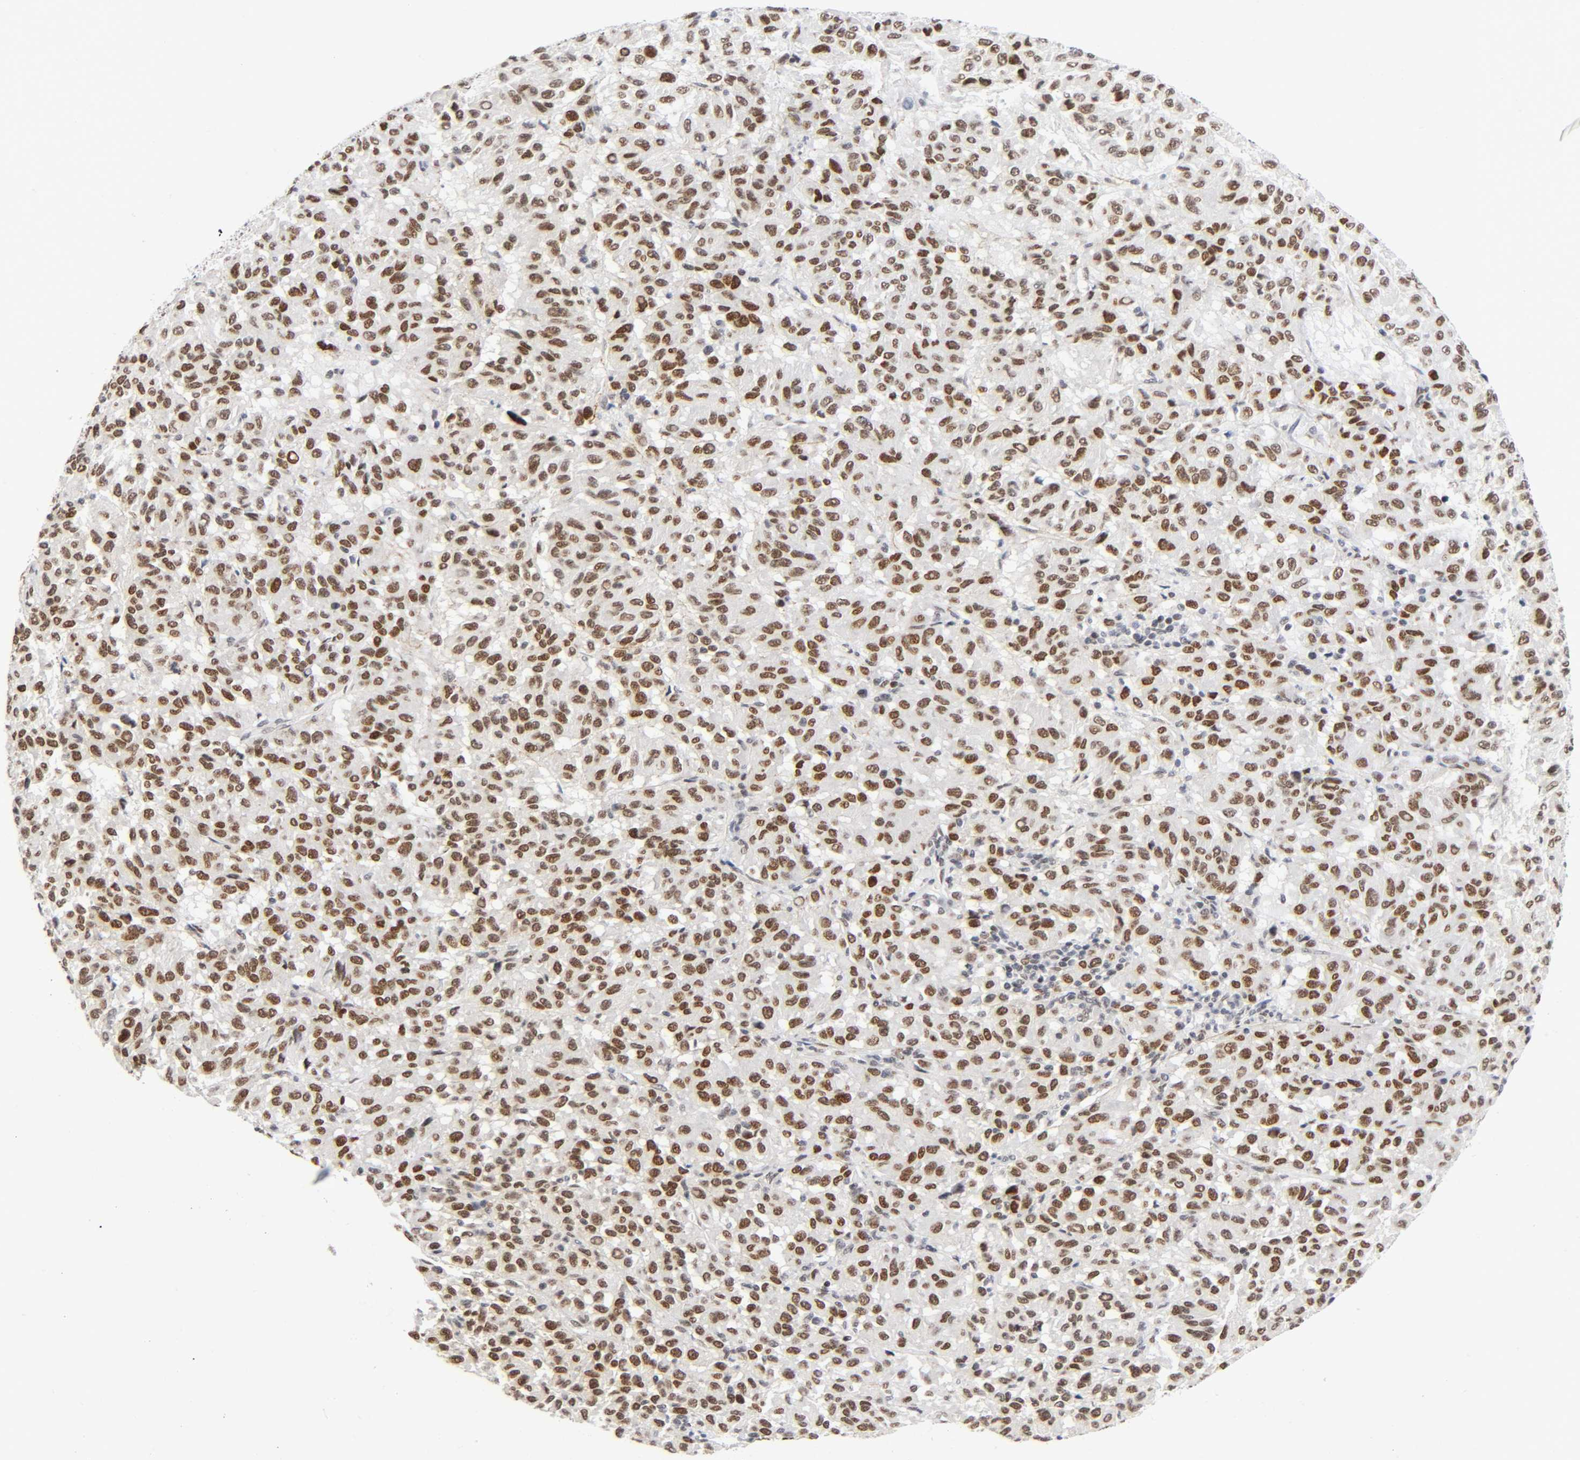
{"staining": {"intensity": "moderate", "quantity": "25%-75%", "location": "nuclear"}, "tissue": "melanoma", "cell_type": "Tumor cells", "image_type": "cancer", "snomed": [{"axis": "morphology", "description": "Malignant melanoma, Metastatic site"}, {"axis": "topography", "description": "Lung"}], "caption": "The micrograph shows staining of malignant melanoma (metastatic site), revealing moderate nuclear protein expression (brown color) within tumor cells.", "gene": "DIDO1", "patient": {"sex": "male", "age": 64}}